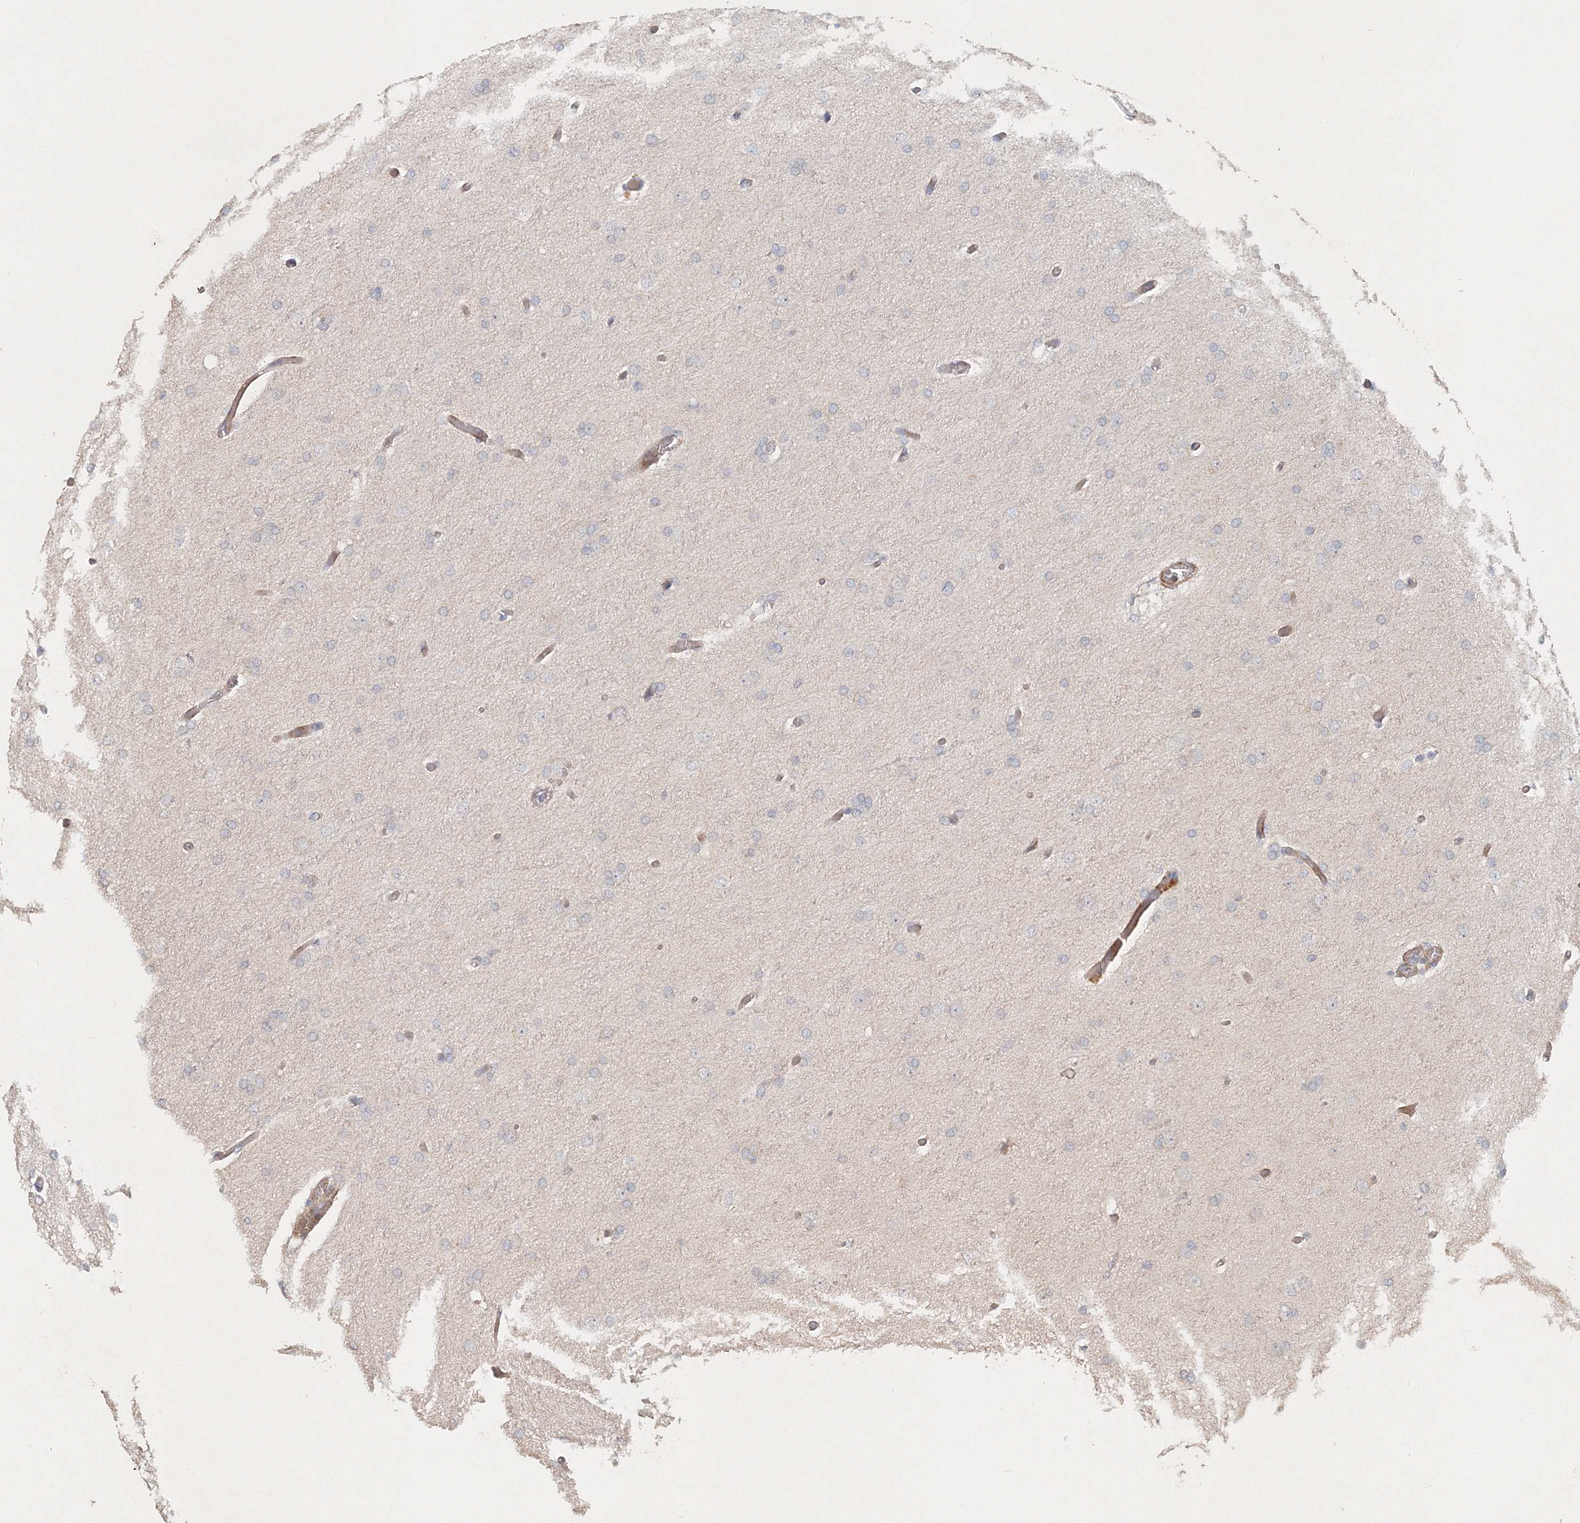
{"staining": {"intensity": "negative", "quantity": "none", "location": "none"}, "tissue": "glioma", "cell_type": "Tumor cells", "image_type": "cancer", "snomed": [{"axis": "morphology", "description": "Glioma, malignant, High grade"}, {"axis": "topography", "description": "Cerebral cortex"}], "caption": "Image shows no protein positivity in tumor cells of glioma tissue. Nuclei are stained in blue.", "gene": "NALF2", "patient": {"sex": "female", "age": 36}}